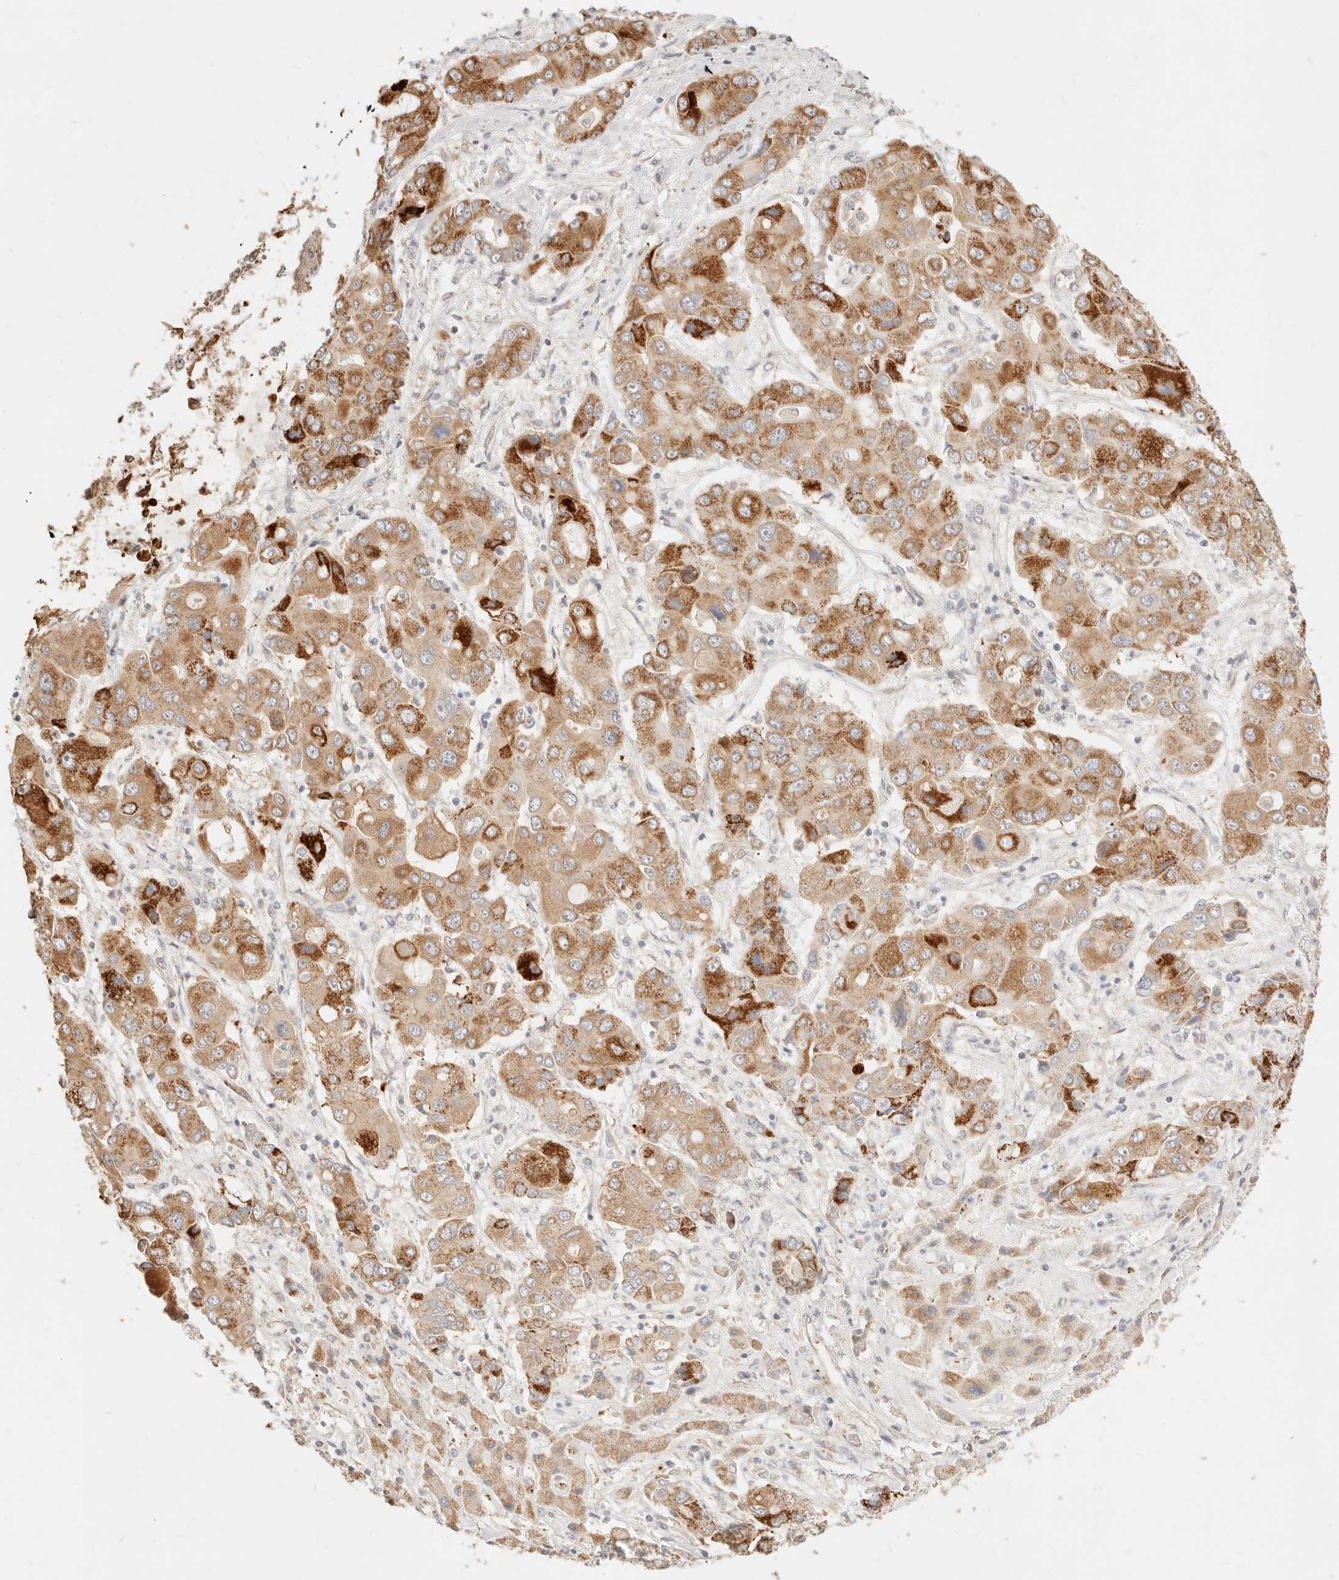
{"staining": {"intensity": "moderate", "quantity": ">75%", "location": "cytoplasmic/membranous"}, "tissue": "liver cancer", "cell_type": "Tumor cells", "image_type": "cancer", "snomed": [{"axis": "morphology", "description": "Cholangiocarcinoma"}, {"axis": "topography", "description": "Liver"}], "caption": "The micrograph demonstrates a brown stain indicating the presence of a protein in the cytoplasmic/membranous of tumor cells in liver cancer. (brown staining indicates protein expression, while blue staining denotes nuclei).", "gene": "RUBCNL", "patient": {"sex": "male", "age": 67}}